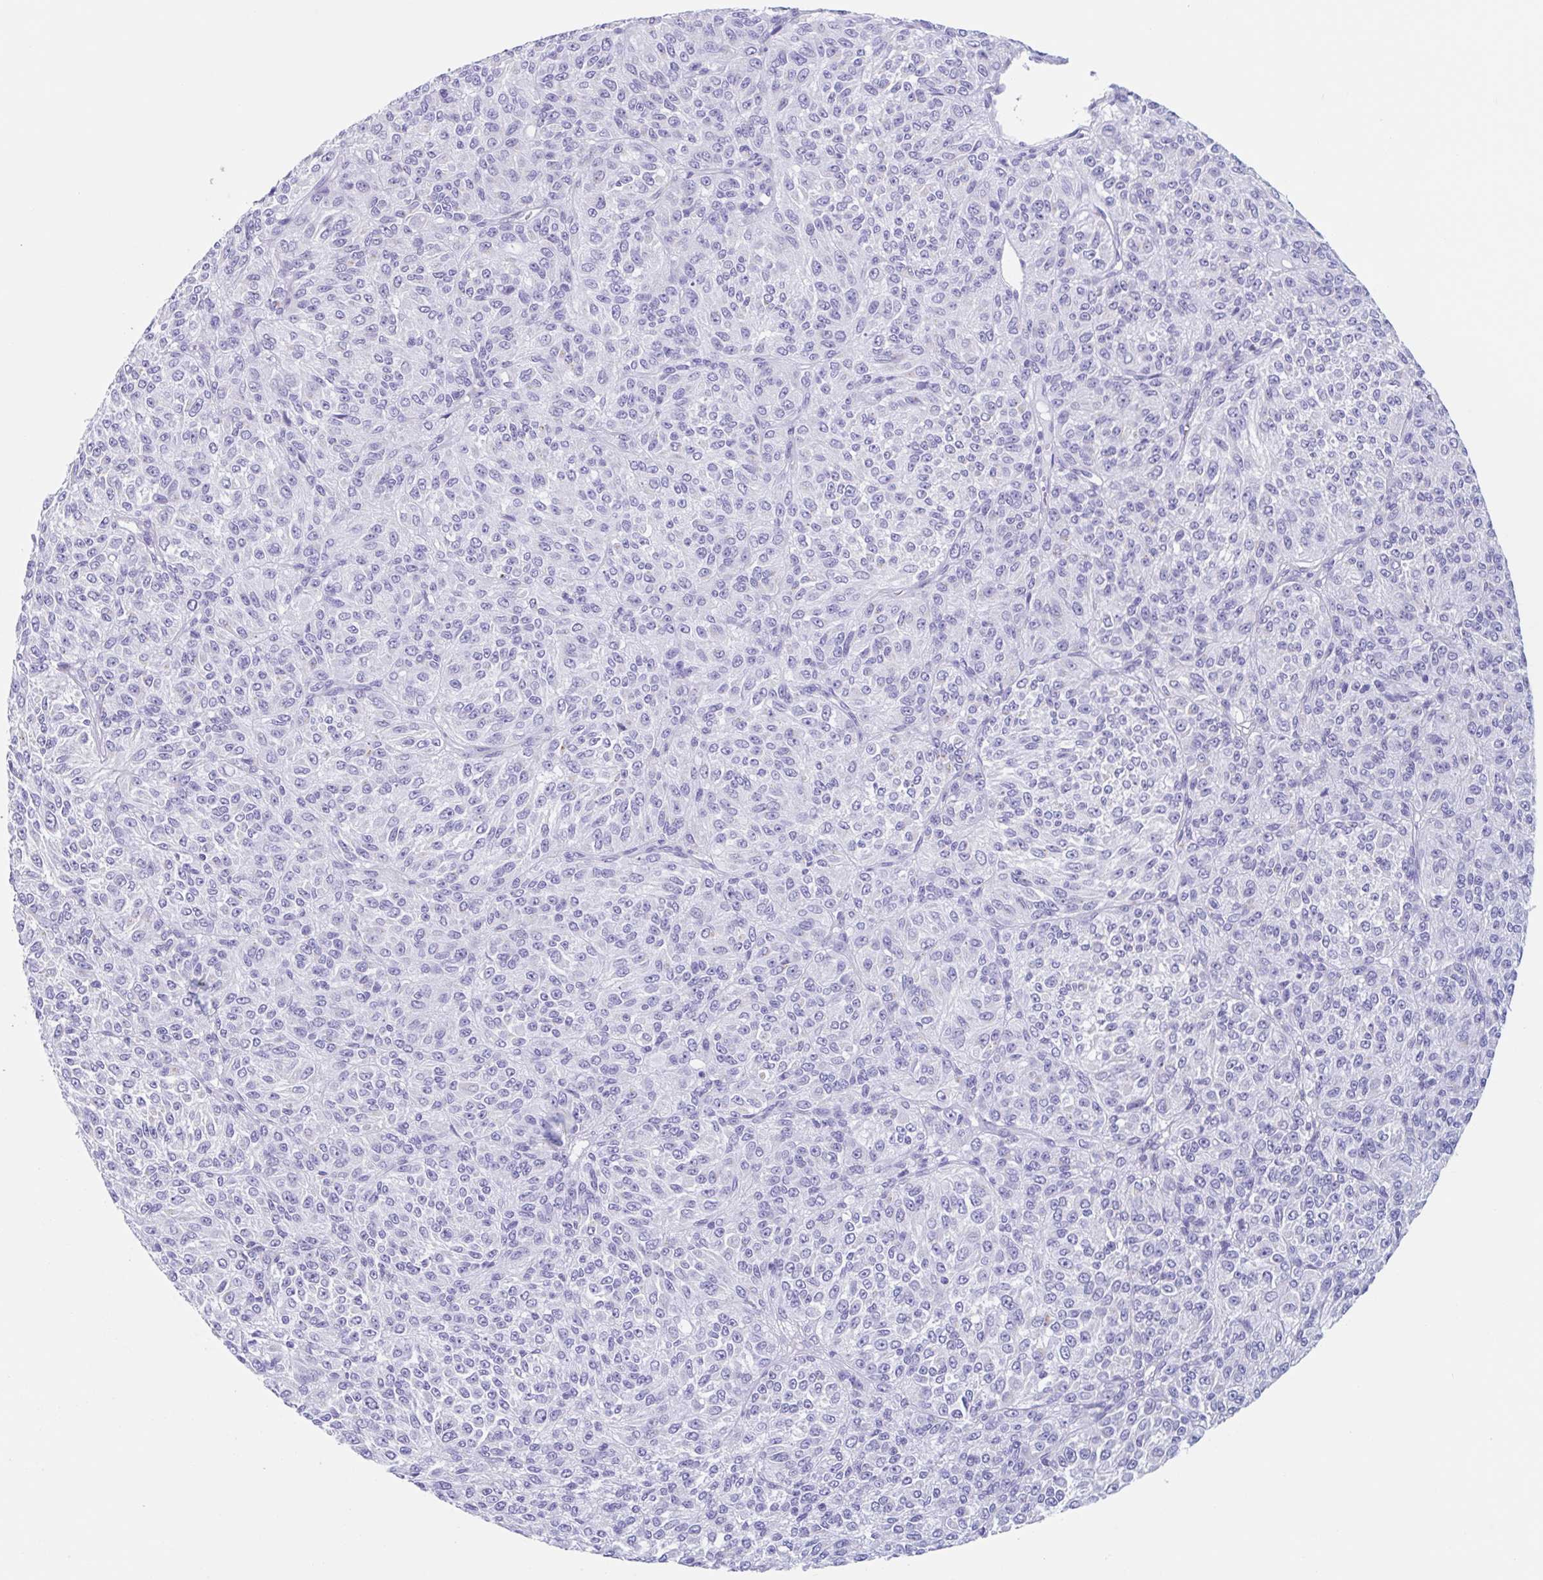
{"staining": {"intensity": "negative", "quantity": "none", "location": "none"}, "tissue": "melanoma", "cell_type": "Tumor cells", "image_type": "cancer", "snomed": [{"axis": "morphology", "description": "Malignant melanoma, Metastatic site"}, {"axis": "topography", "description": "Brain"}], "caption": "This is an immunohistochemistry image of malignant melanoma (metastatic site). There is no staining in tumor cells.", "gene": "CPTP", "patient": {"sex": "female", "age": 56}}